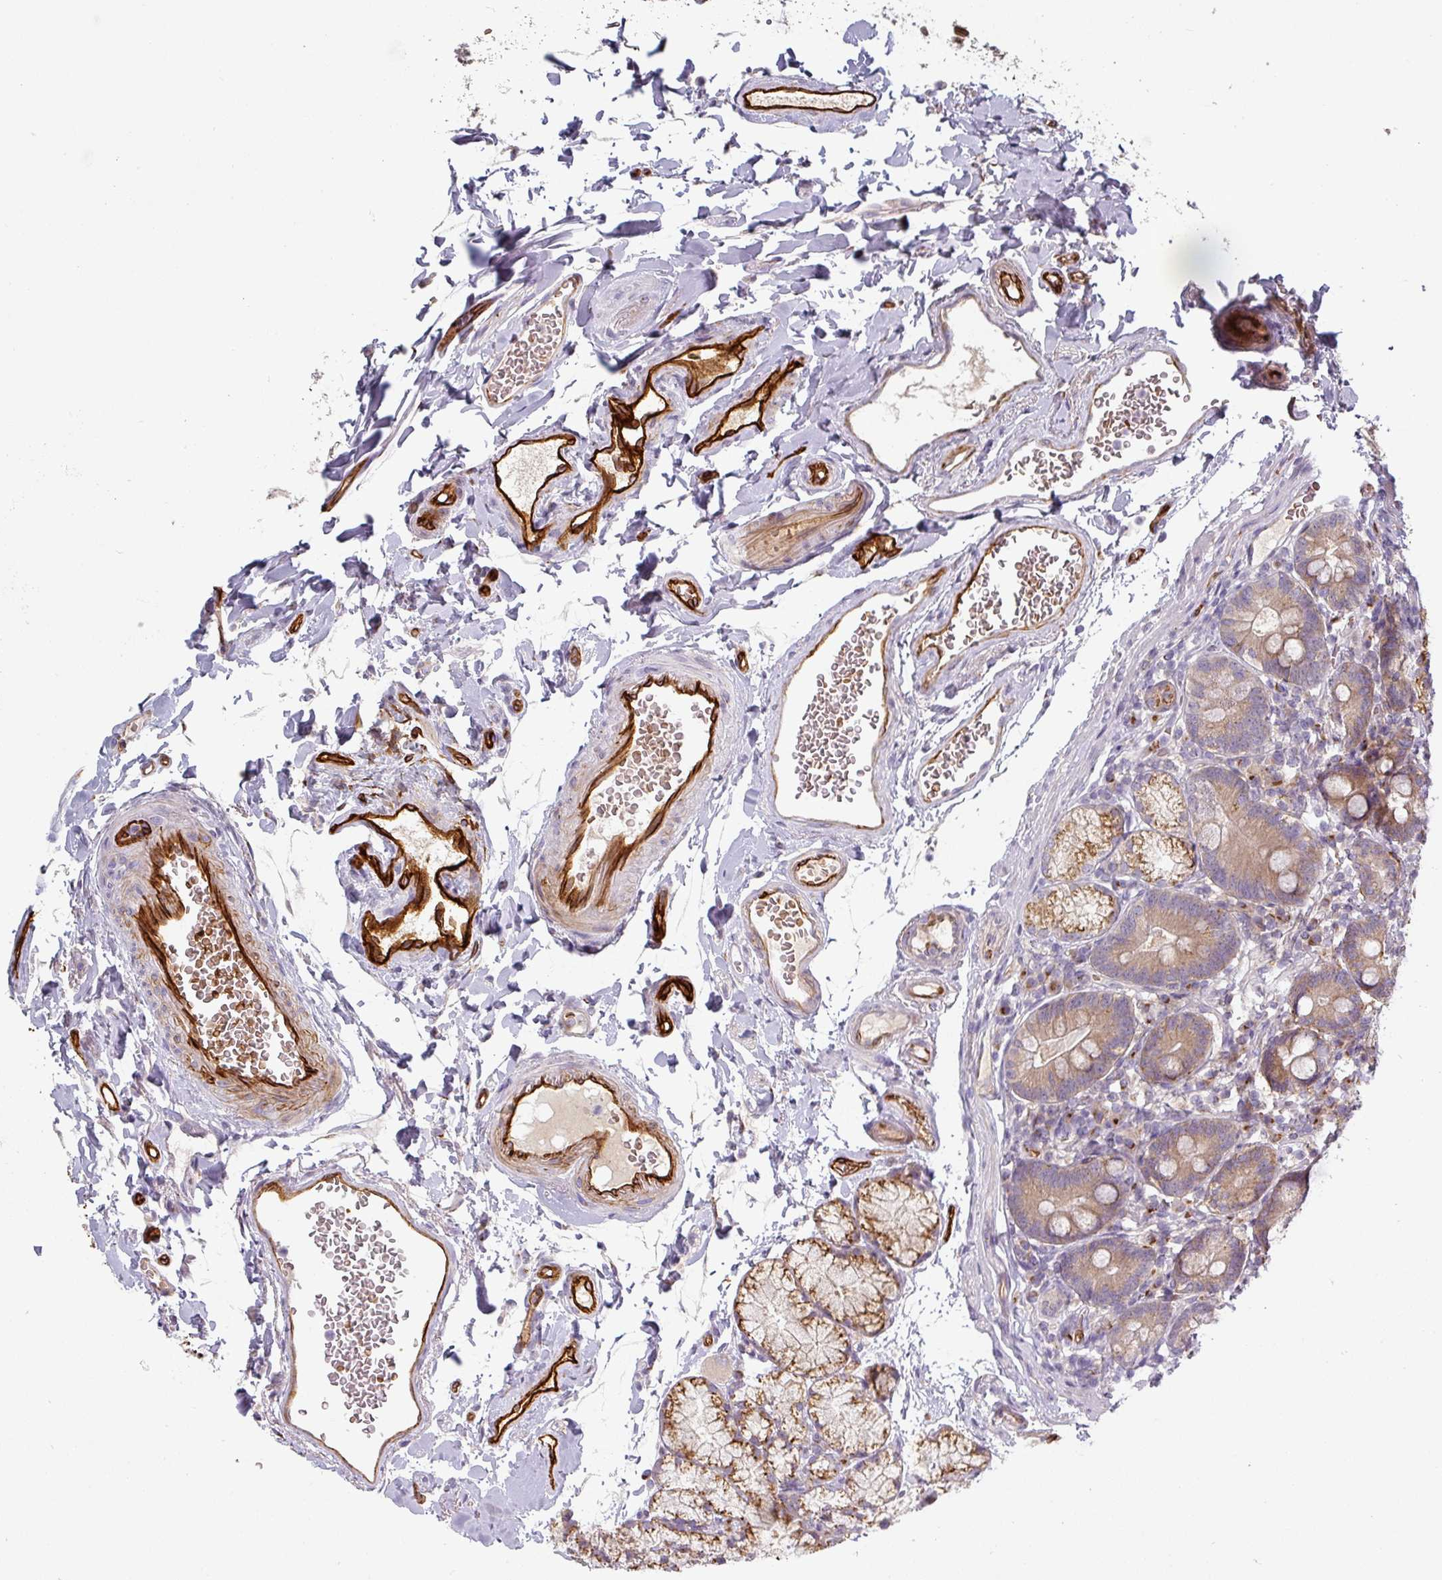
{"staining": {"intensity": "strong", "quantity": "25%-75%", "location": "cytoplasmic/membranous"}, "tissue": "duodenum", "cell_type": "Glandular cells", "image_type": "normal", "snomed": [{"axis": "morphology", "description": "Normal tissue, NOS"}, {"axis": "topography", "description": "Duodenum"}], "caption": "This is an image of IHC staining of benign duodenum, which shows strong staining in the cytoplasmic/membranous of glandular cells.", "gene": "PRODH2", "patient": {"sex": "female", "age": 67}}